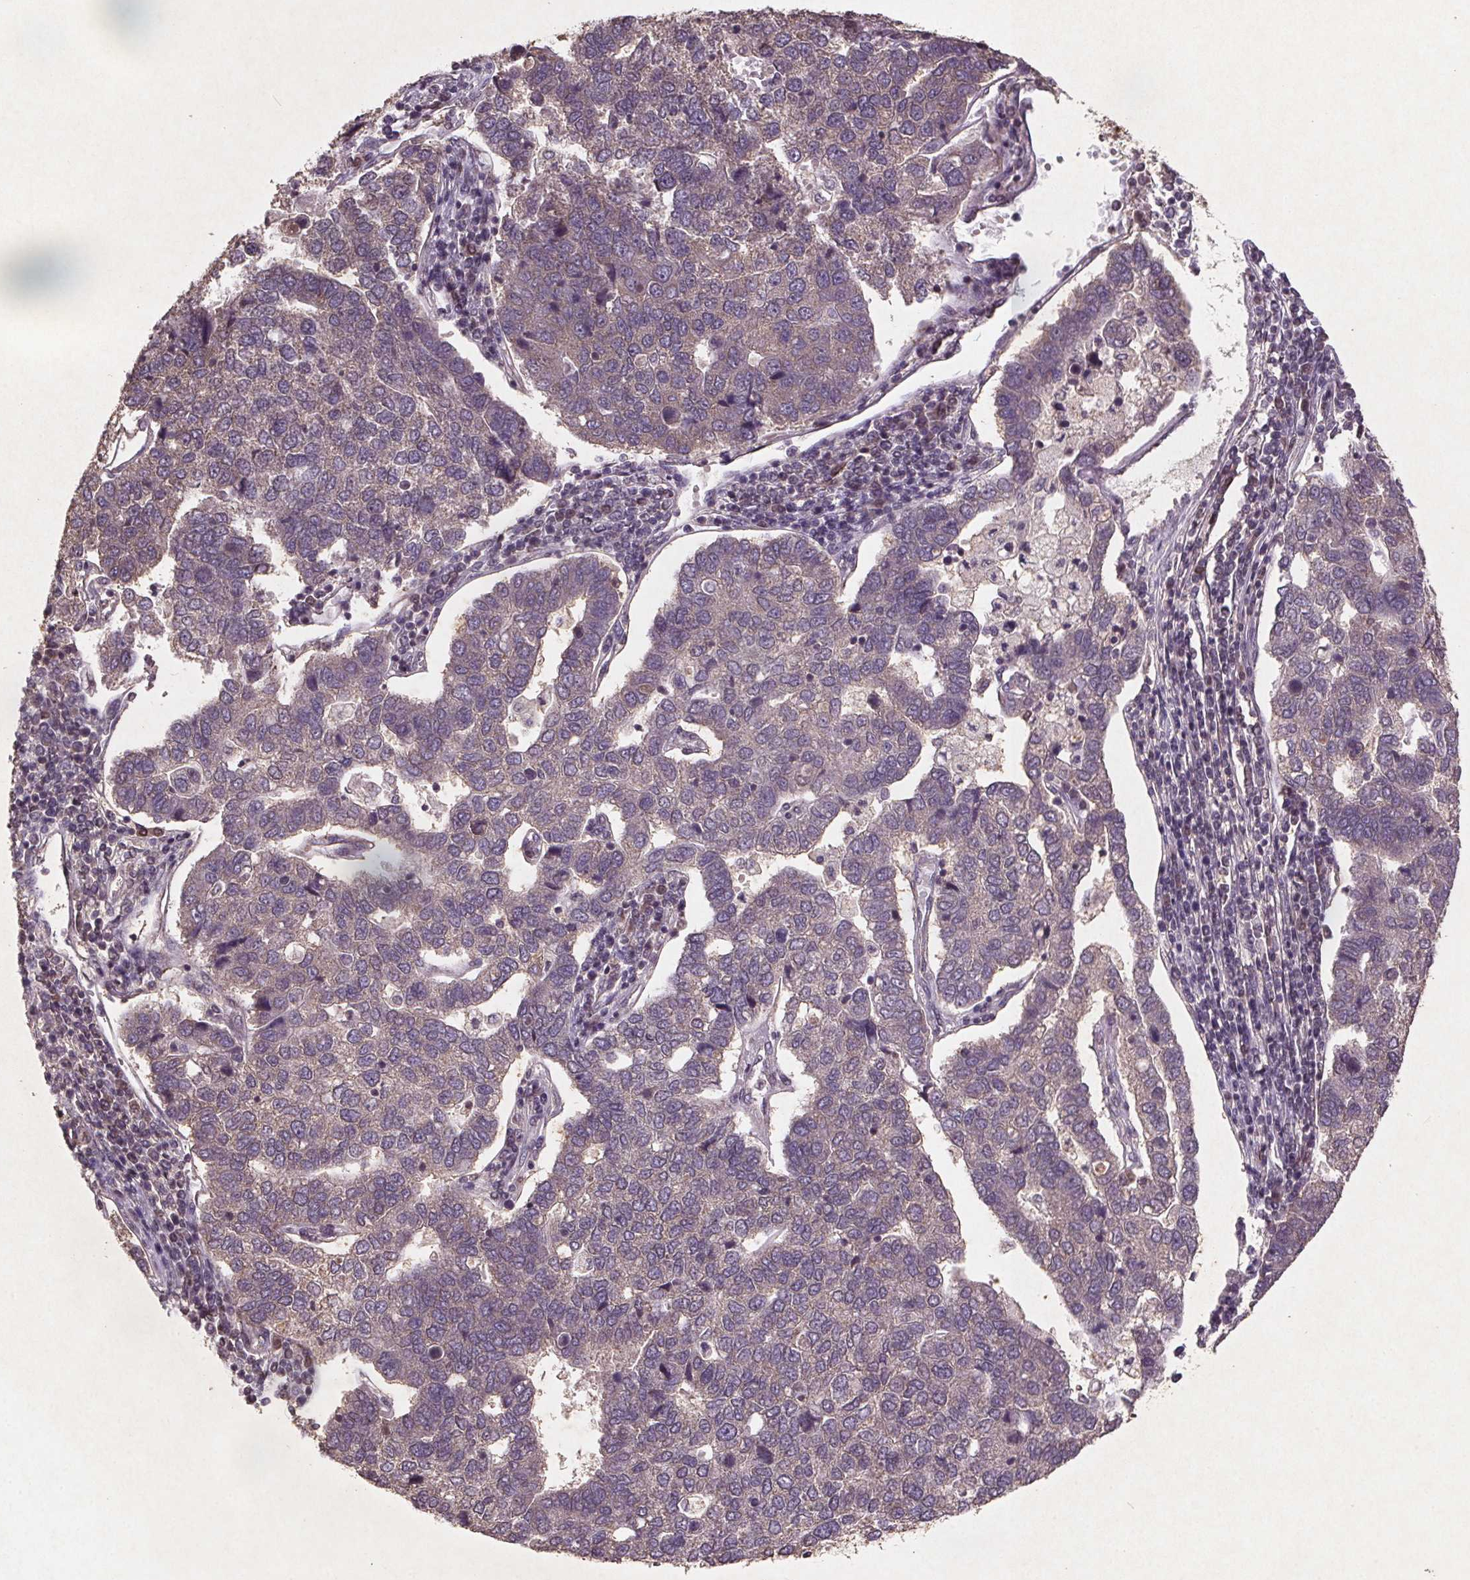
{"staining": {"intensity": "negative", "quantity": "none", "location": "none"}, "tissue": "pancreatic cancer", "cell_type": "Tumor cells", "image_type": "cancer", "snomed": [{"axis": "morphology", "description": "Adenocarcinoma, NOS"}, {"axis": "topography", "description": "Pancreas"}], "caption": "Pancreatic cancer was stained to show a protein in brown. There is no significant expression in tumor cells.", "gene": "STRN3", "patient": {"sex": "female", "age": 61}}